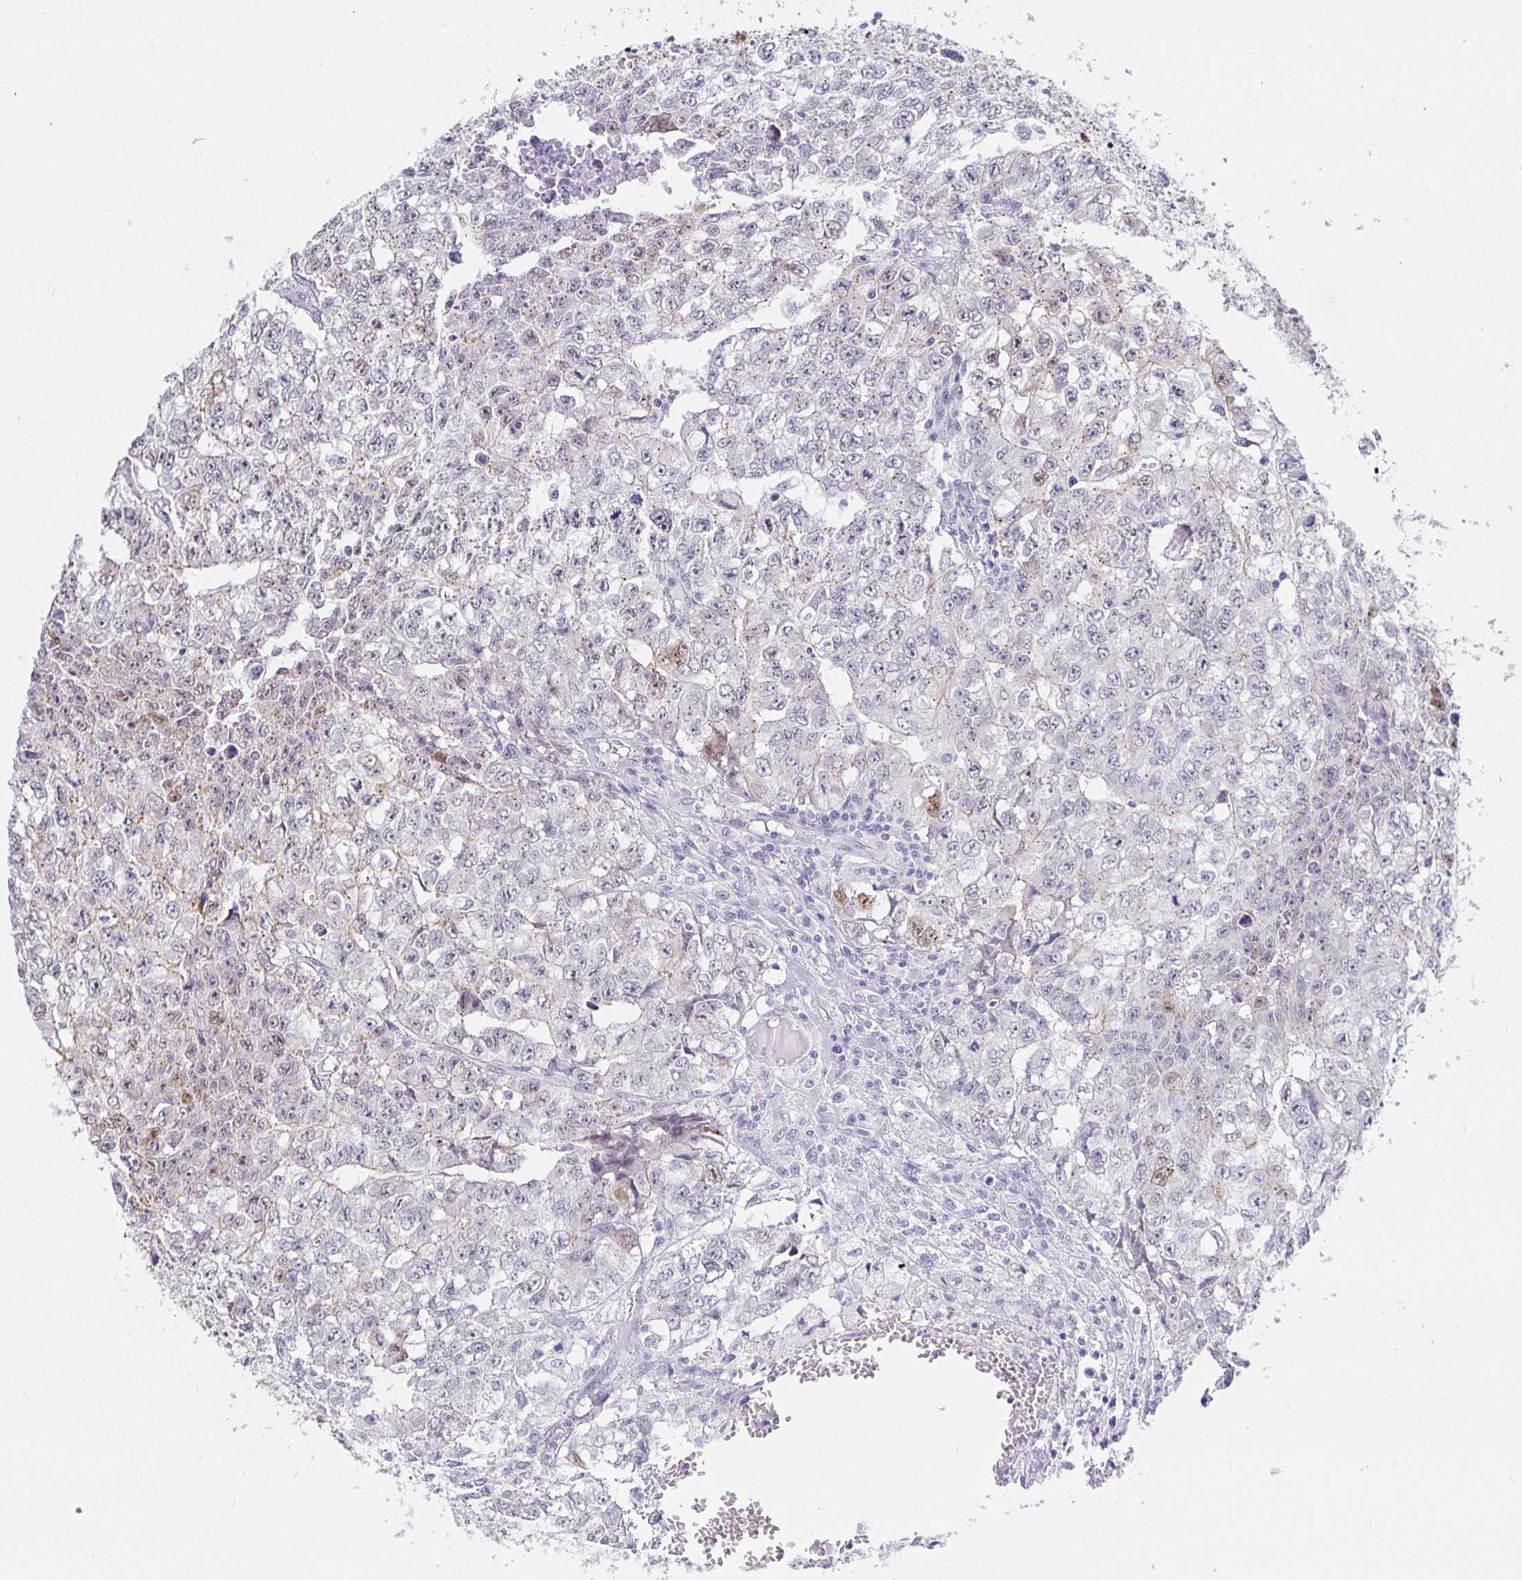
{"staining": {"intensity": "weak", "quantity": "<25%", "location": "nuclear"}, "tissue": "testis cancer", "cell_type": "Tumor cells", "image_type": "cancer", "snomed": [{"axis": "morphology", "description": "Carcinoma, Embryonal, NOS"}, {"axis": "morphology", "description": "Teratoma, malignant, NOS"}, {"axis": "topography", "description": "Testis"}], "caption": "Immunohistochemistry (IHC) image of human testis cancer stained for a protein (brown), which displays no positivity in tumor cells.", "gene": "EZHIP", "patient": {"sex": "male", "age": 24}}